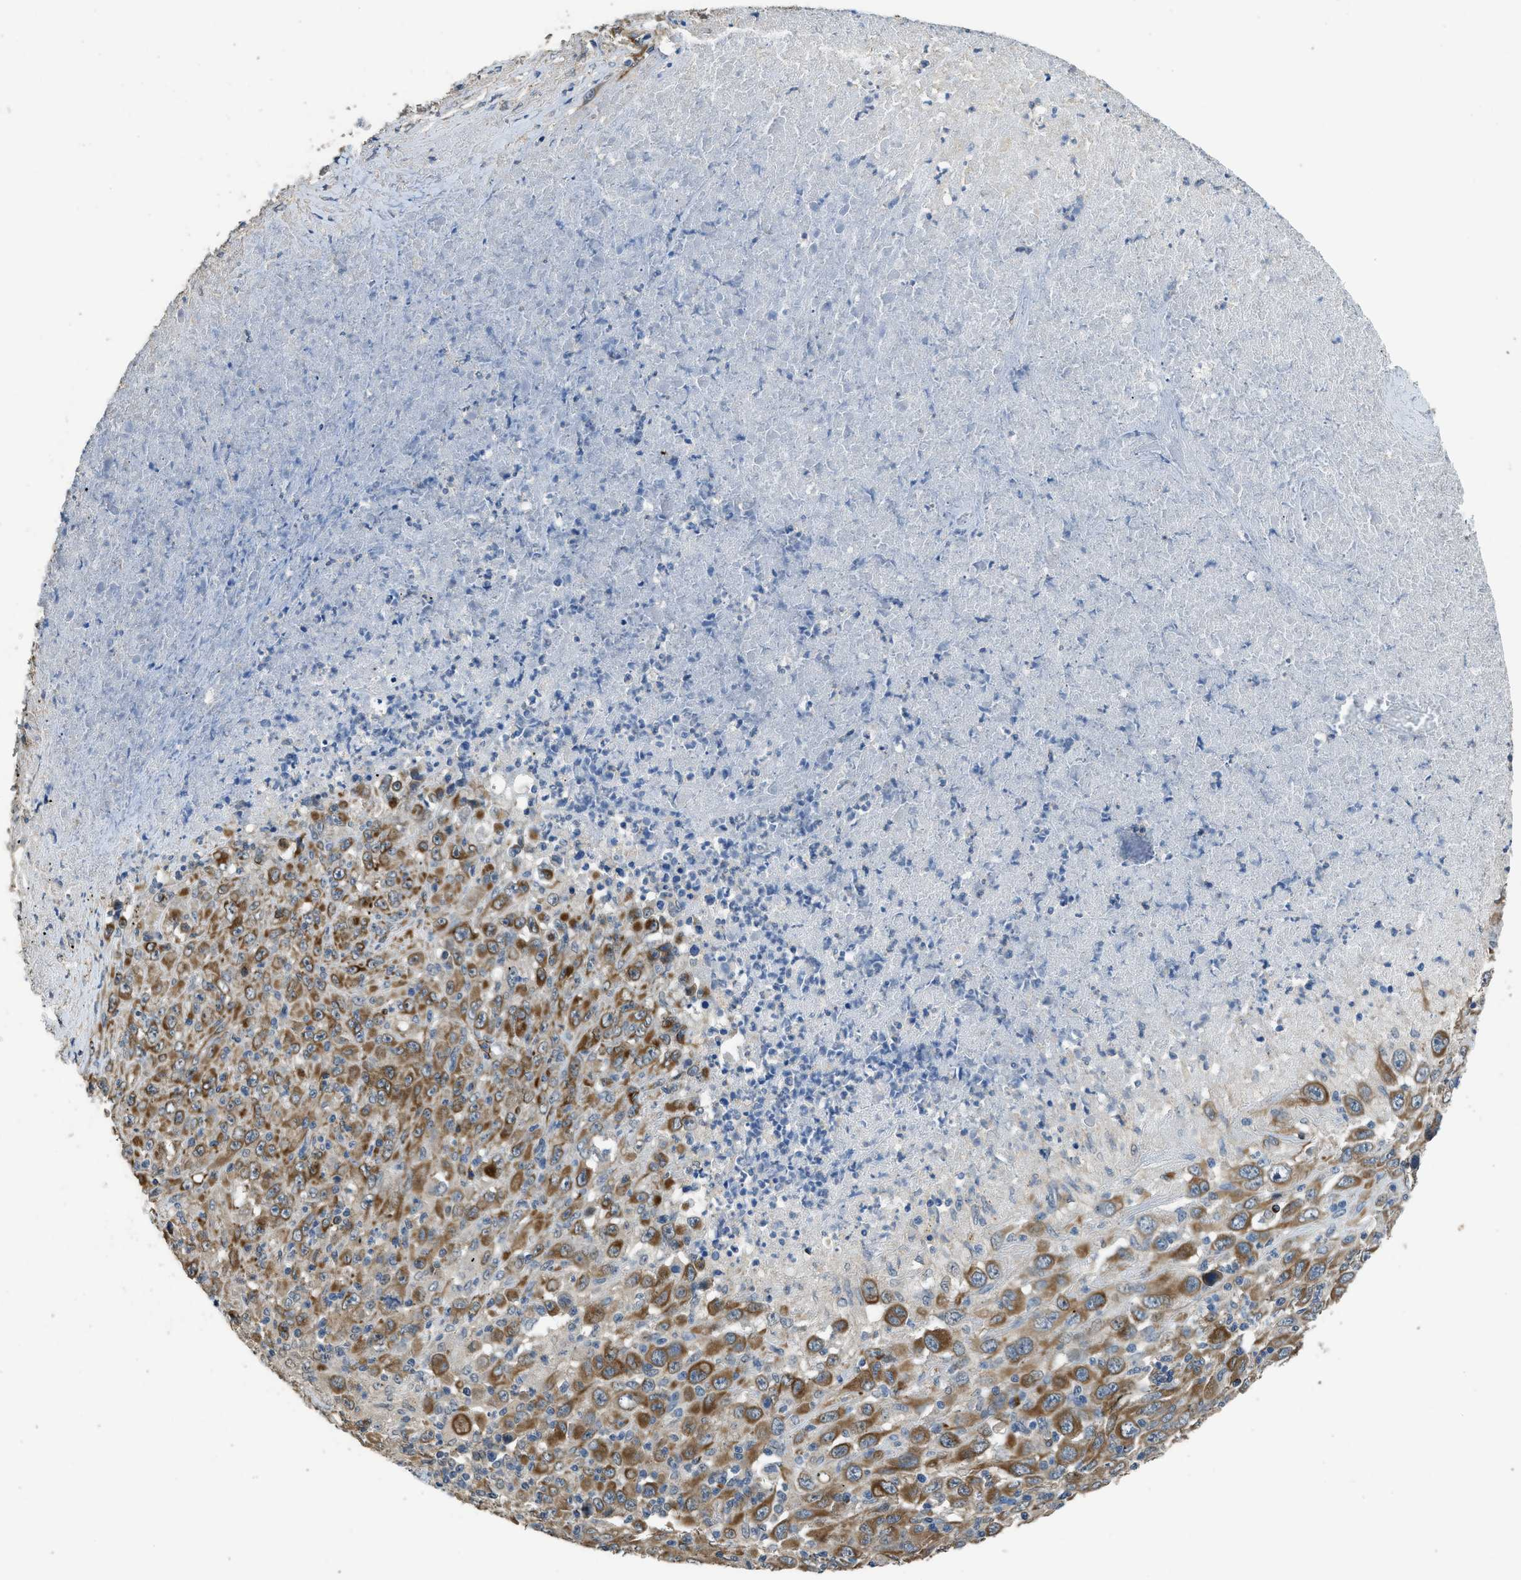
{"staining": {"intensity": "moderate", "quantity": ">75%", "location": "cytoplasmic/membranous"}, "tissue": "melanoma", "cell_type": "Tumor cells", "image_type": "cancer", "snomed": [{"axis": "morphology", "description": "Malignant melanoma, Metastatic site"}, {"axis": "topography", "description": "Skin"}], "caption": "Moderate cytoplasmic/membranous protein positivity is appreciated in about >75% of tumor cells in malignant melanoma (metastatic site). The staining is performed using DAB (3,3'-diaminobenzidine) brown chromogen to label protein expression. The nuclei are counter-stained blue using hematoxylin.", "gene": "SYNM", "patient": {"sex": "female", "age": 56}}